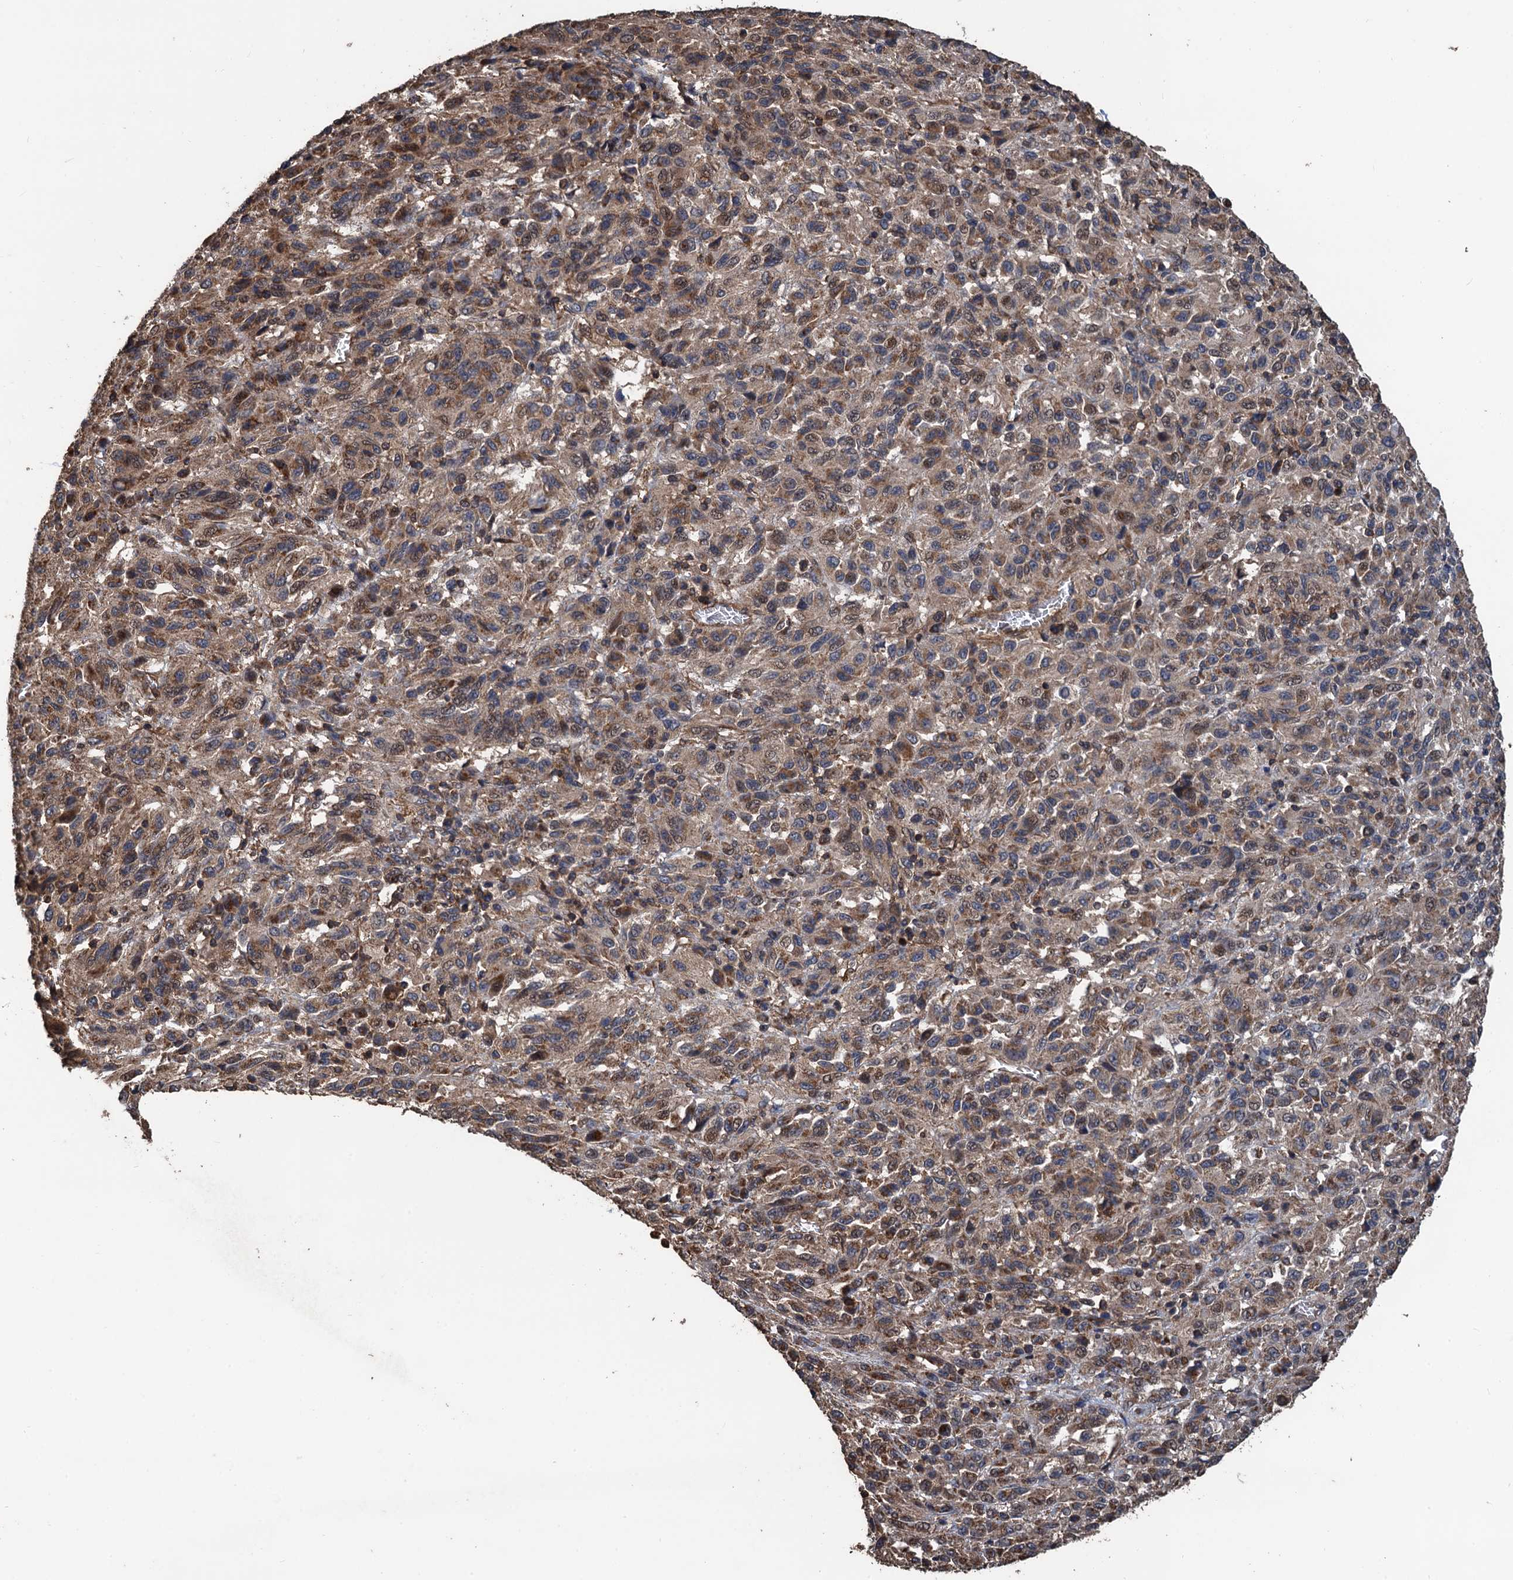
{"staining": {"intensity": "moderate", "quantity": ">75%", "location": "cytoplasmic/membranous"}, "tissue": "melanoma", "cell_type": "Tumor cells", "image_type": "cancer", "snomed": [{"axis": "morphology", "description": "Malignant melanoma, Metastatic site"}, {"axis": "topography", "description": "Lung"}], "caption": "Immunohistochemical staining of human melanoma exhibits medium levels of moderate cytoplasmic/membranous expression in about >75% of tumor cells.", "gene": "PPP4R1", "patient": {"sex": "male", "age": 64}}